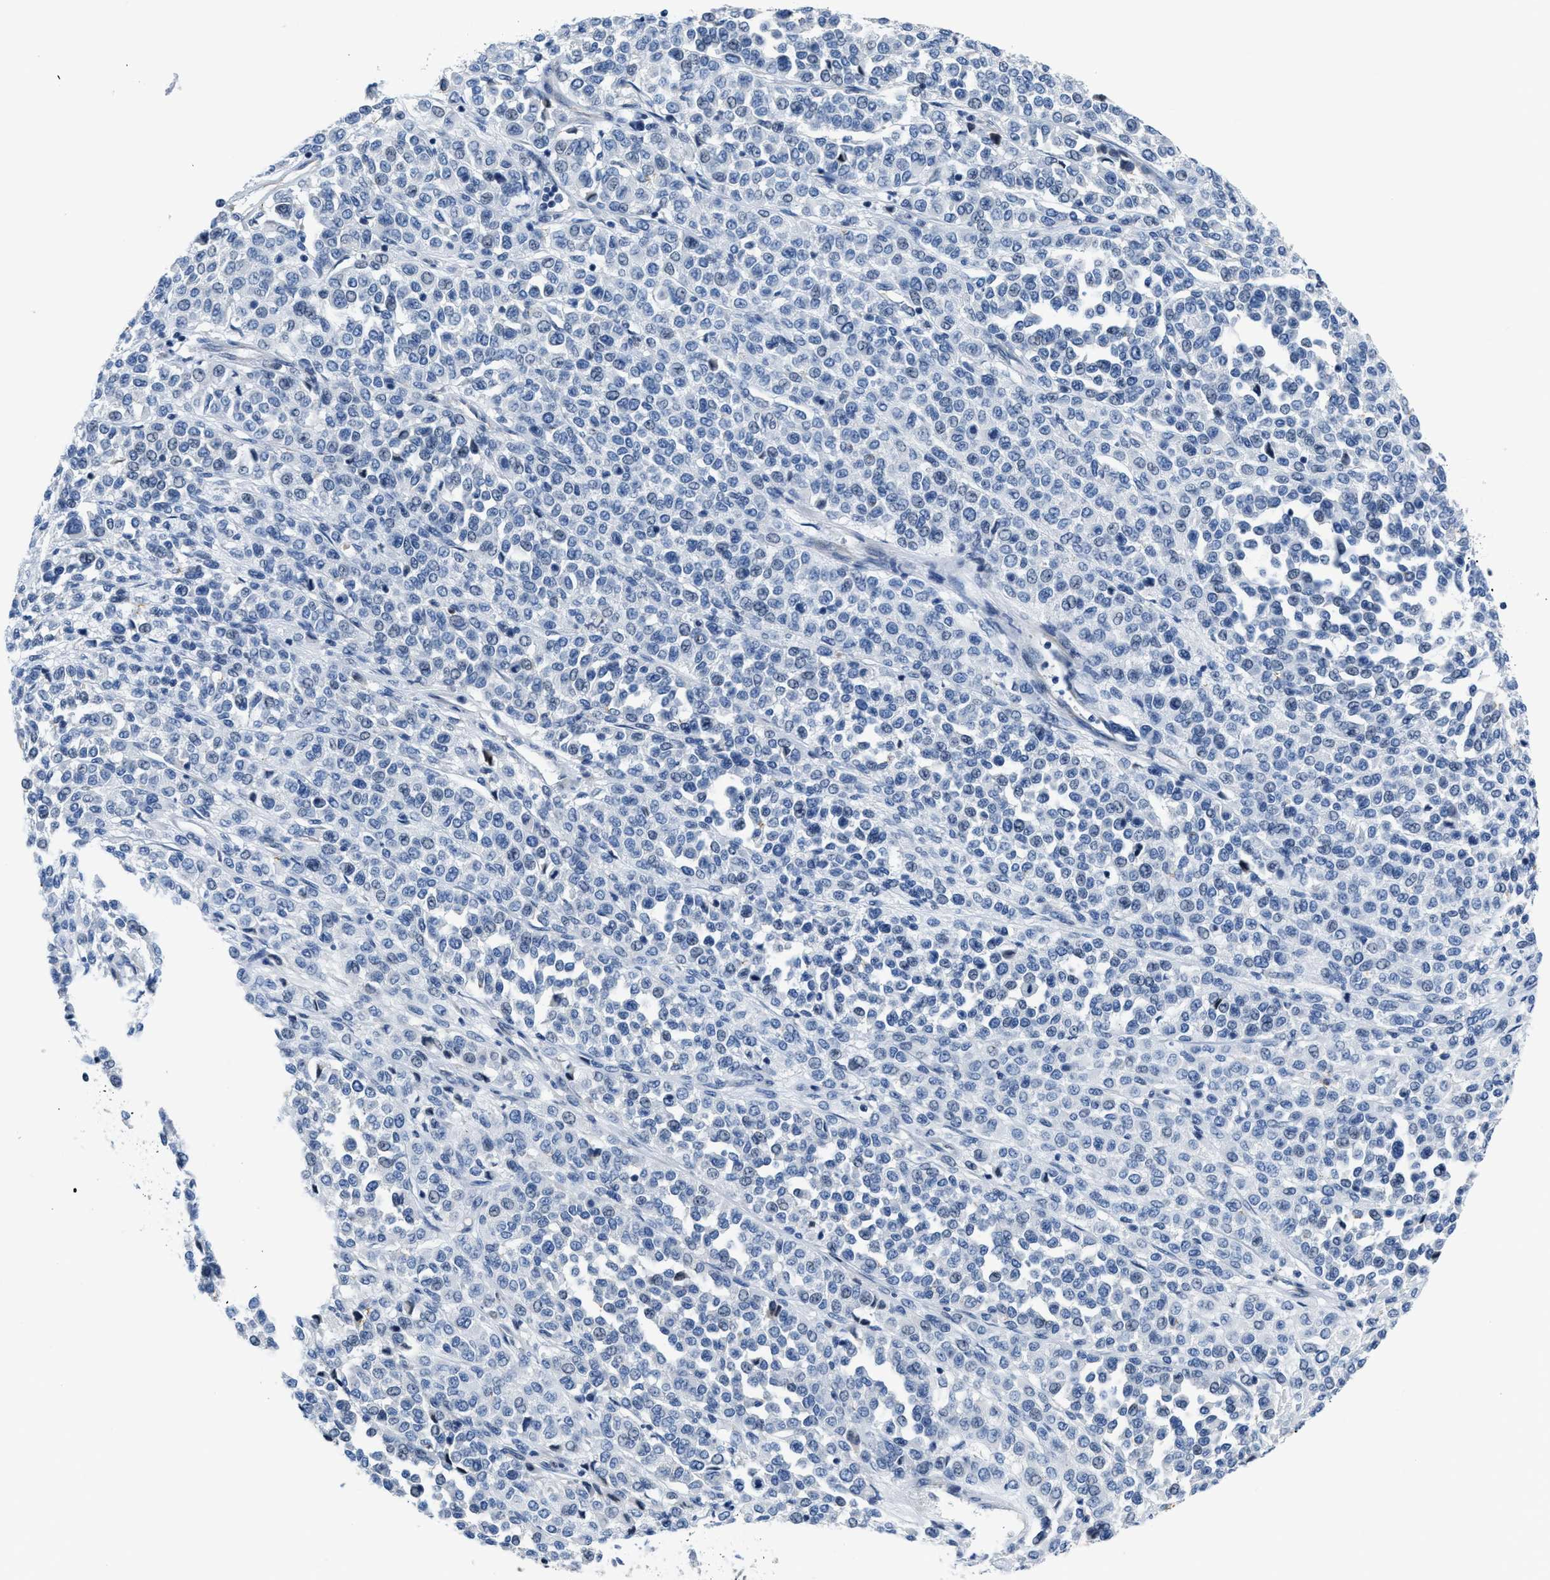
{"staining": {"intensity": "negative", "quantity": "none", "location": "none"}, "tissue": "melanoma", "cell_type": "Tumor cells", "image_type": "cancer", "snomed": [{"axis": "morphology", "description": "Malignant melanoma, Metastatic site"}, {"axis": "topography", "description": "Pancreas"}], "caption": "Immunohistochemistry histopathology image of neoplastic tissue: malignant melanoma (metastatic site) stained with DAB reveals no significant protein expression in tumor cells.", "gene": "ASZ1", "patient": {"sex": "female", "age": 30}}